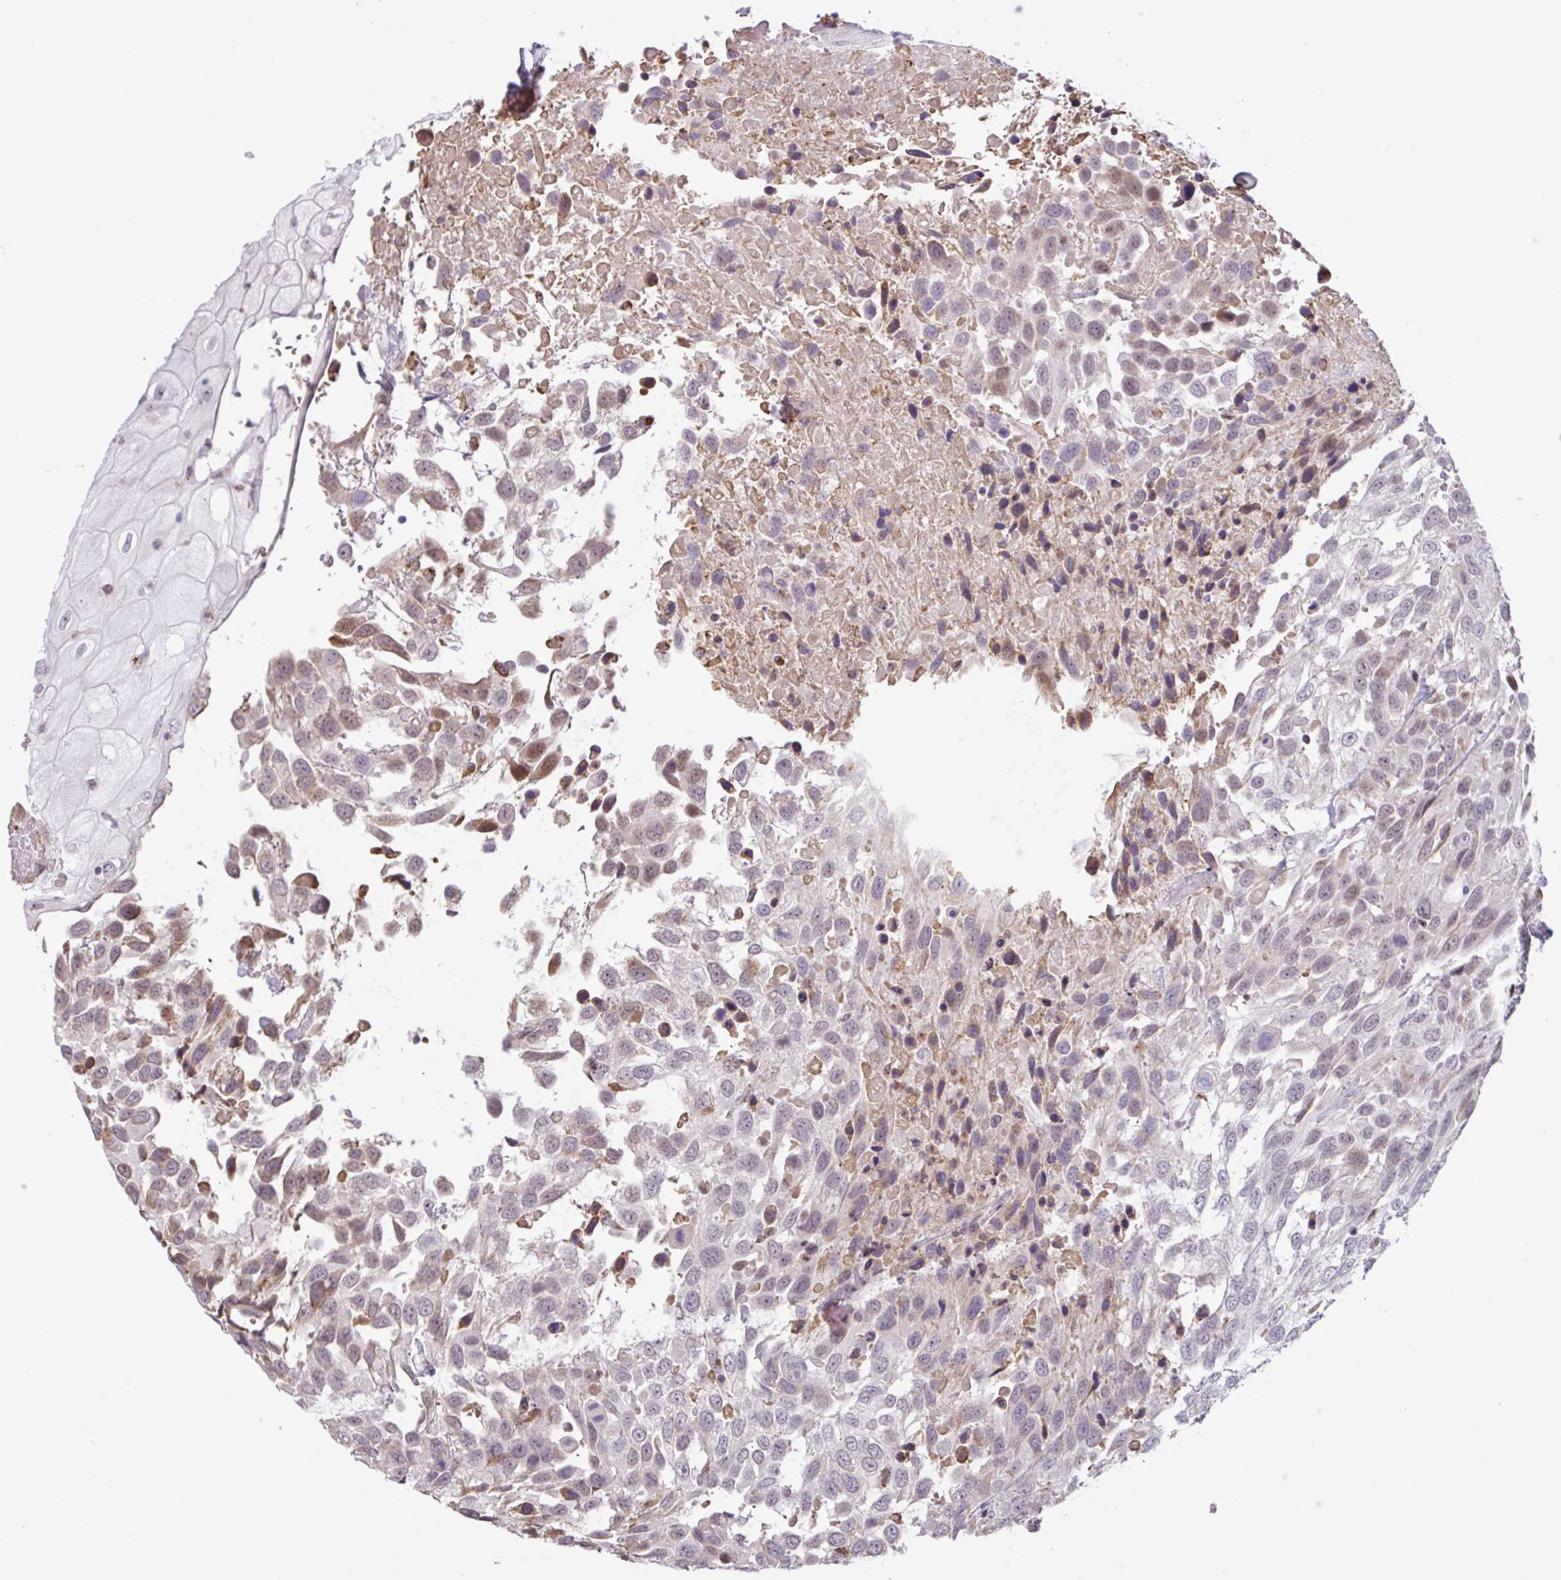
{"staining": {"intensity": "weak", "quantity": "25%-75%", "location": "cytoplasmic/membranous,nuclear"}, "tissue": "urothelial cancer", "cell_type": "Tumor cells", "image_type": "cancer", "snomed": [{"axis": "morphology", "description": "Urothelial carcinoma, High grade"}, {"axis": "topography", "description": "Urinary bladder"}], "caption": "About 25%-75% of tumor cells in urothelial cancer demonstrate weak cytoplasmic/membranous and nuclear protein positivity as visualized by brown immunohistochemical staining.", "gene": "TAF1D", "patient": {"sex": "female", "age": 70}}